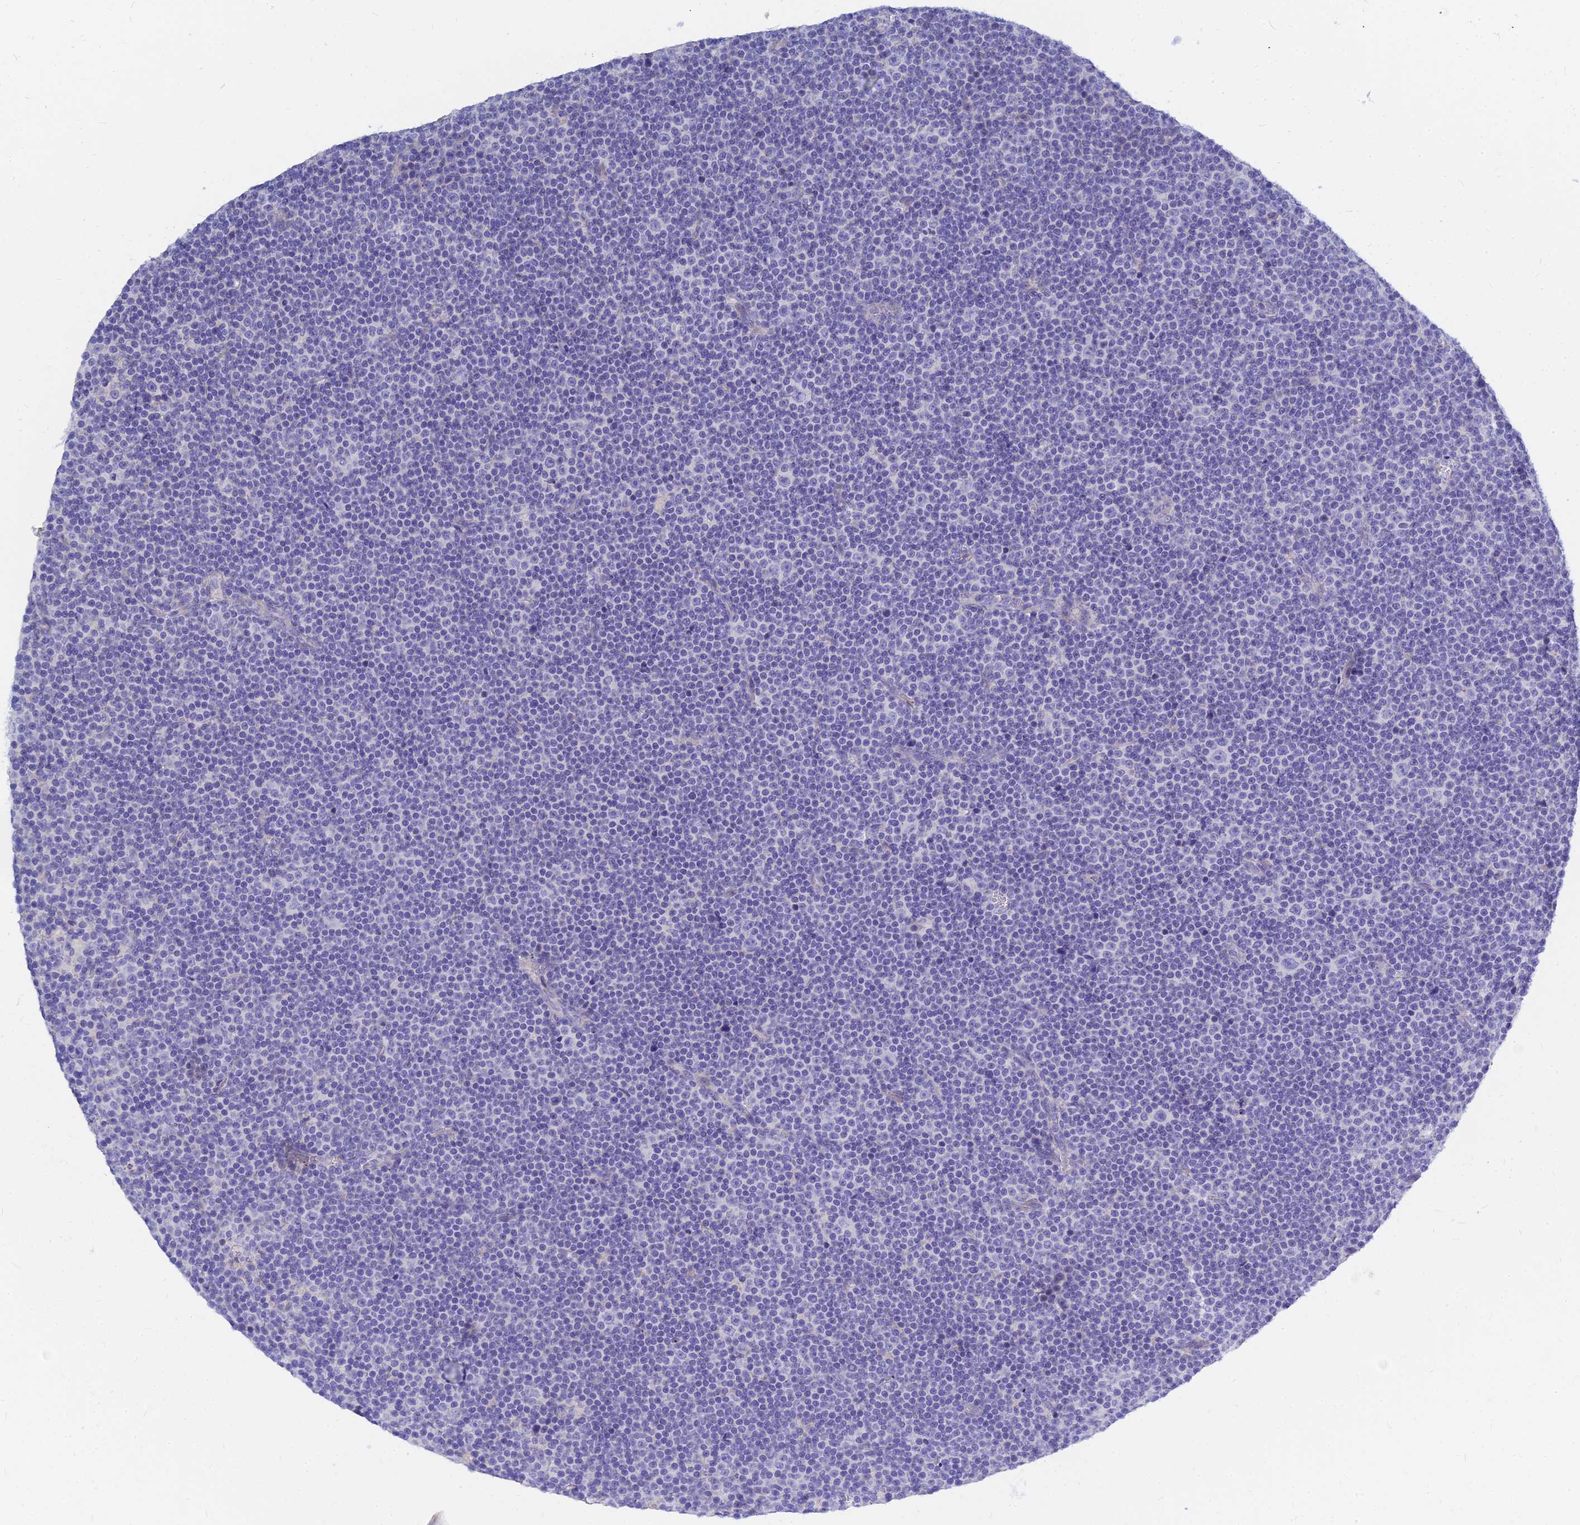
{"staining": {"intensity": "negative", "quantity": "none", "location": "none"}, "tissue": "lymphoma", "cell_type": "Tumor cells", "image_type": "cancer", "snomed": [{"axis": "morphology", "description": "Malignant lymphoma, non-Hodgkin's type, Low grade"}, {"axis": "topography", "description": "Lymph node"}], "caption": "This is an IHC photomicrograph of lymphoma. There is no positivity in tumor cells.", "gene": "ZNF552", "patient": {"sex": "female", "age": 67}}